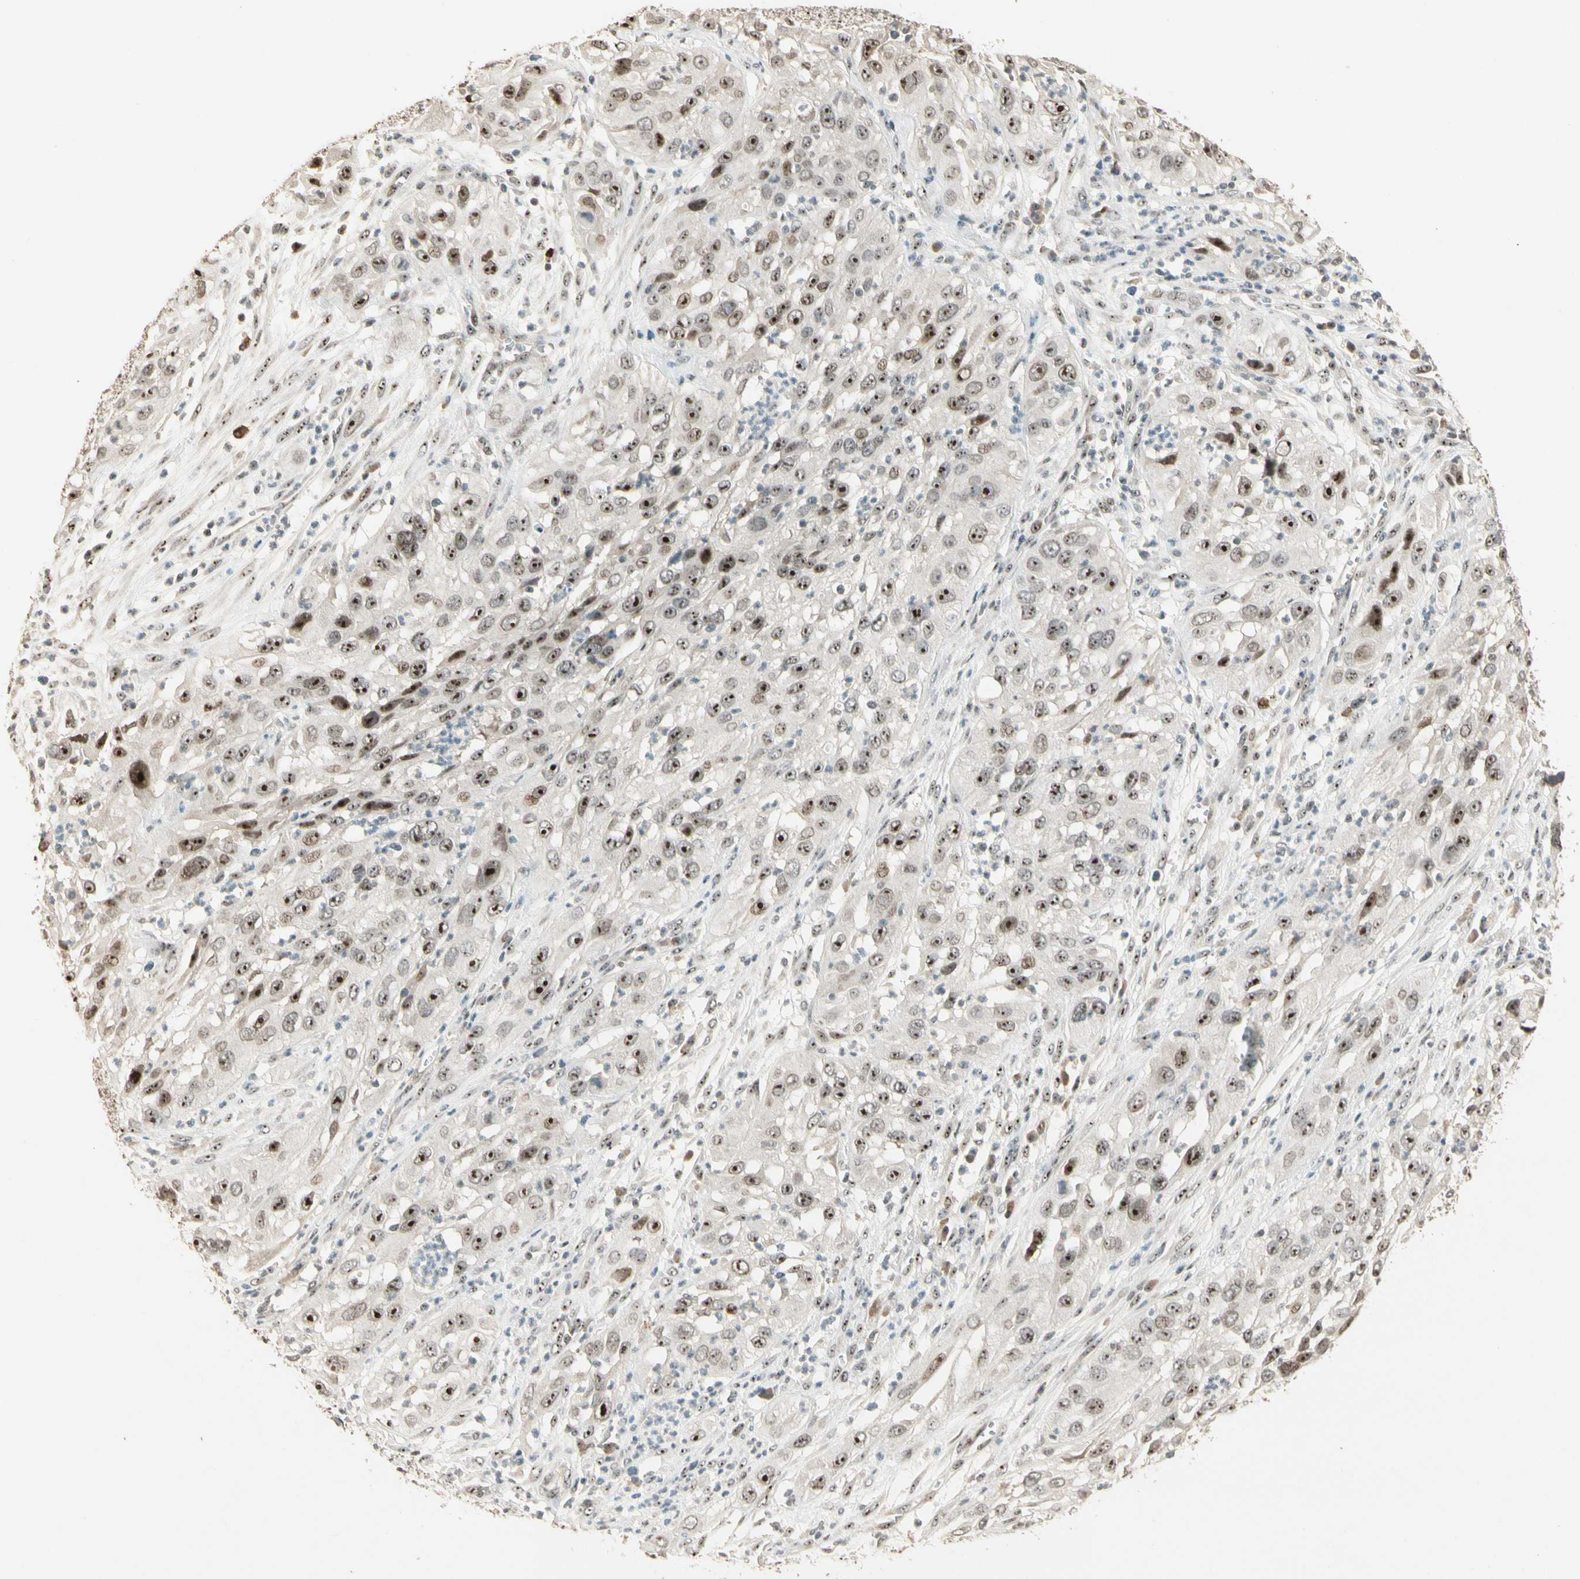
{"staining": {"intensity": "strong", "quantity": ">75%", "location": "nuclear"}, "tissue": "cervical cancer", "cell_type": "Tumor cells", "image_type": "cancer", "snomed": [{"axis": "morphology", "description": "Squamous cell carcinoma, NOS"}, {"axis": "topography", "description": "Cervix"}], "caption": "Cervical squamous cell carcinoma tissue displays strong nuclear staining in about >75% of tumor cells", "gene": "ETV4", "patient": {"sex": "female", "age": 32}}